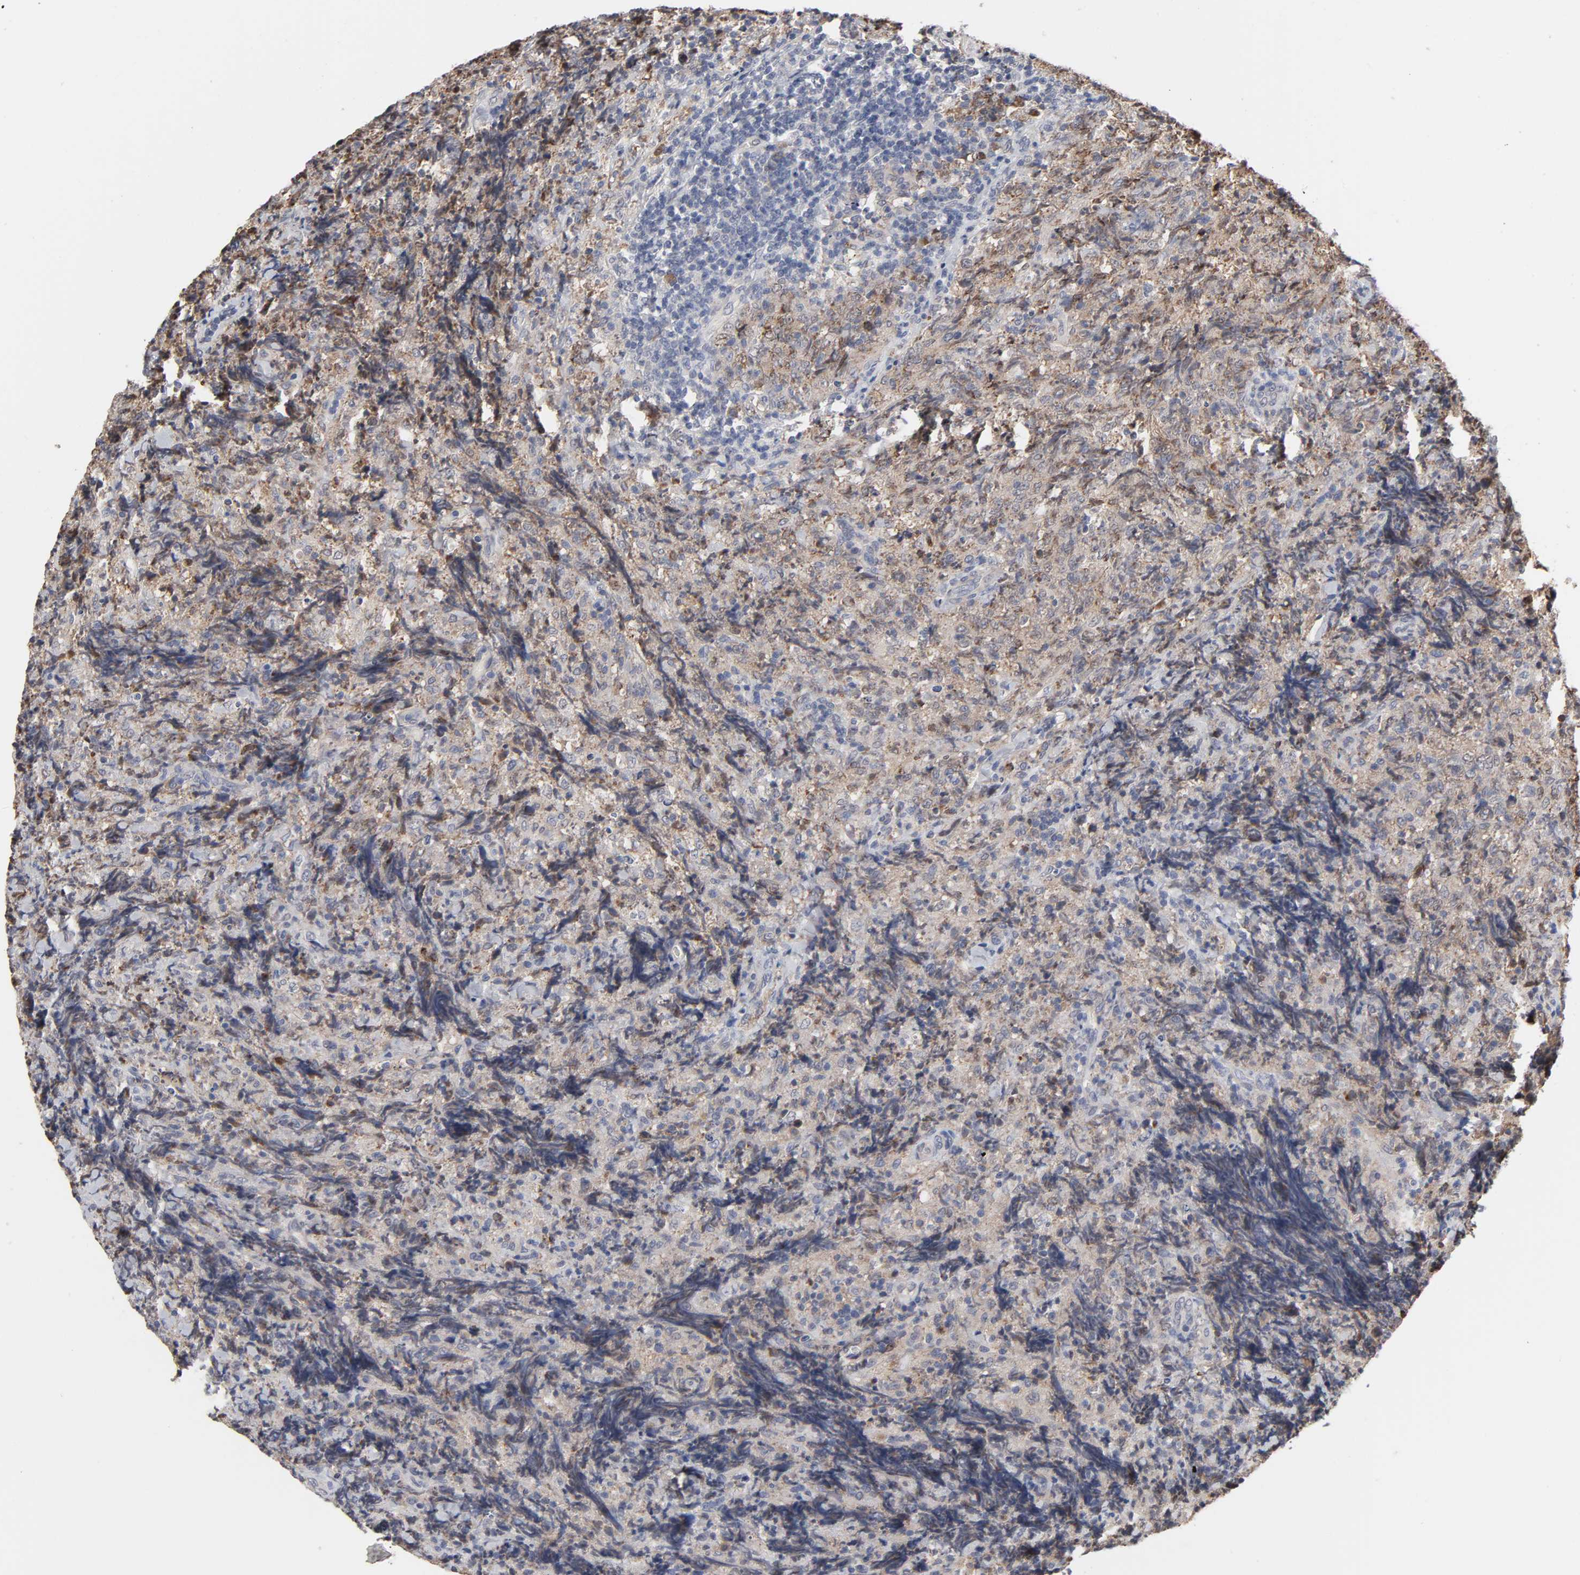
{"staining": {"intensity": "moderate", "quantity": ">75%", "location": "cytoplasmic/membranous,nuclear"}, "tissue": "lymphoma", "cell_type": "Tumor cells", "image_type": "cancer", "snomed": [{"axis": "morphology", "description": "Malignant lymphoma, non-Hodgkin's type, High grade"}, {"axis": "topography", "description": "Tonsil"}], "caption": "Tumor cells reveal moderate cytoplasmic/membranous and nuclear positivity in about >75% of cells in high-grade malignant lymphoma, non-Hodgkin's type.", "gene": "HNF4A", "patient": {"sex": "female", "age": 36}}